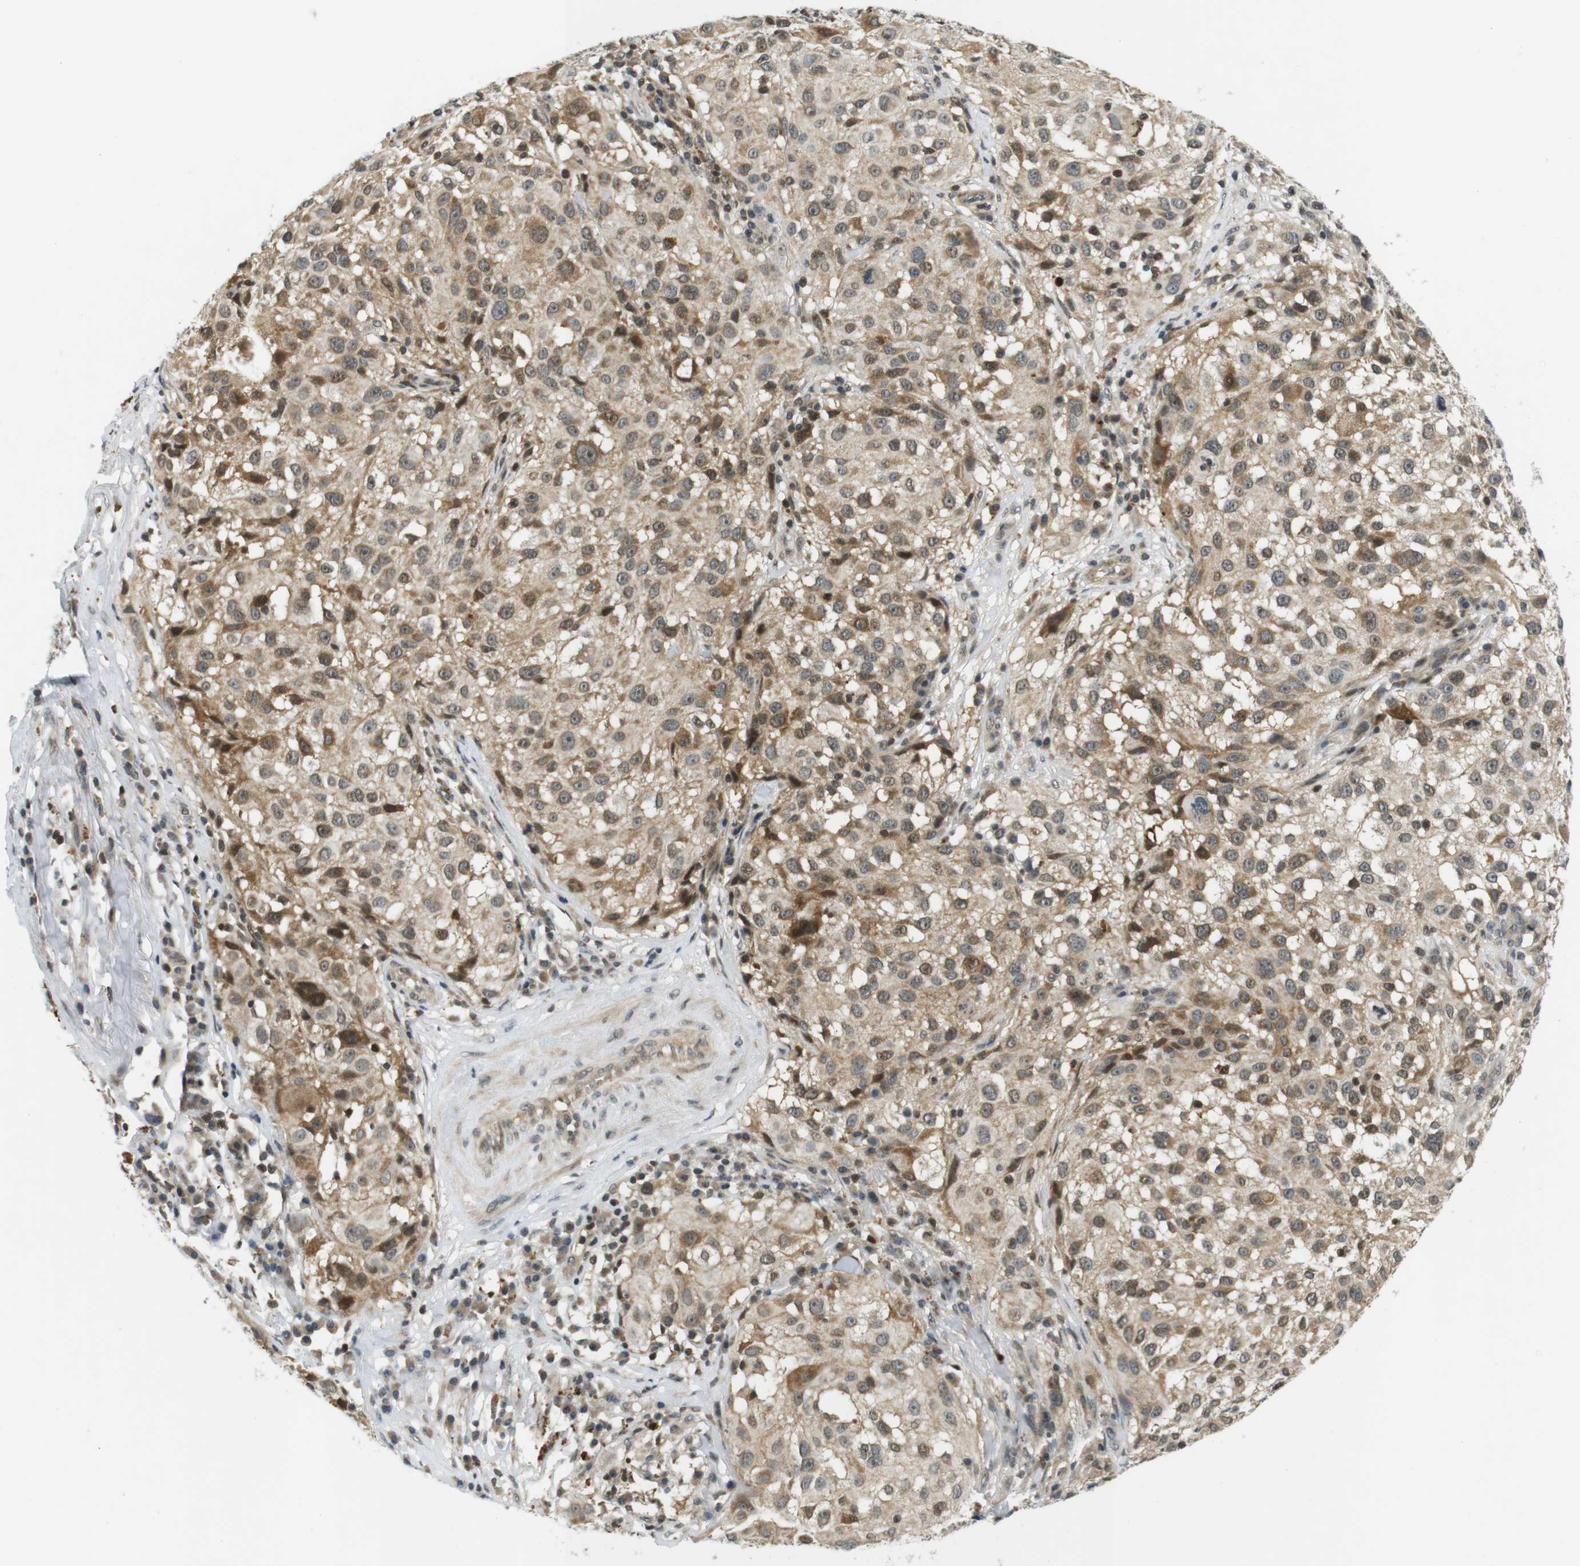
{"staining": {"intensity": "moderate", "quantity": "25%-75%", "location": "cytoplasmic/membranous"}, "tissue": "melanoma", "cell_type": "Tumor cells", "image_type": "cancer", "snomed": [{"axis": "morphology", "description": "Necrosis, NOS"}, {"axis": "morphology", "description": "Malignant melanoma, NOS"}, {"axis": "topography", "description": "Skin"}], "caption": "The immunohistochemical stain highlights moderate cytoplasmic/membranous expression in tumor cells of melanoma tissue.", "gene": "BRD4", "patient": {"sex": "female", "age": 87}}